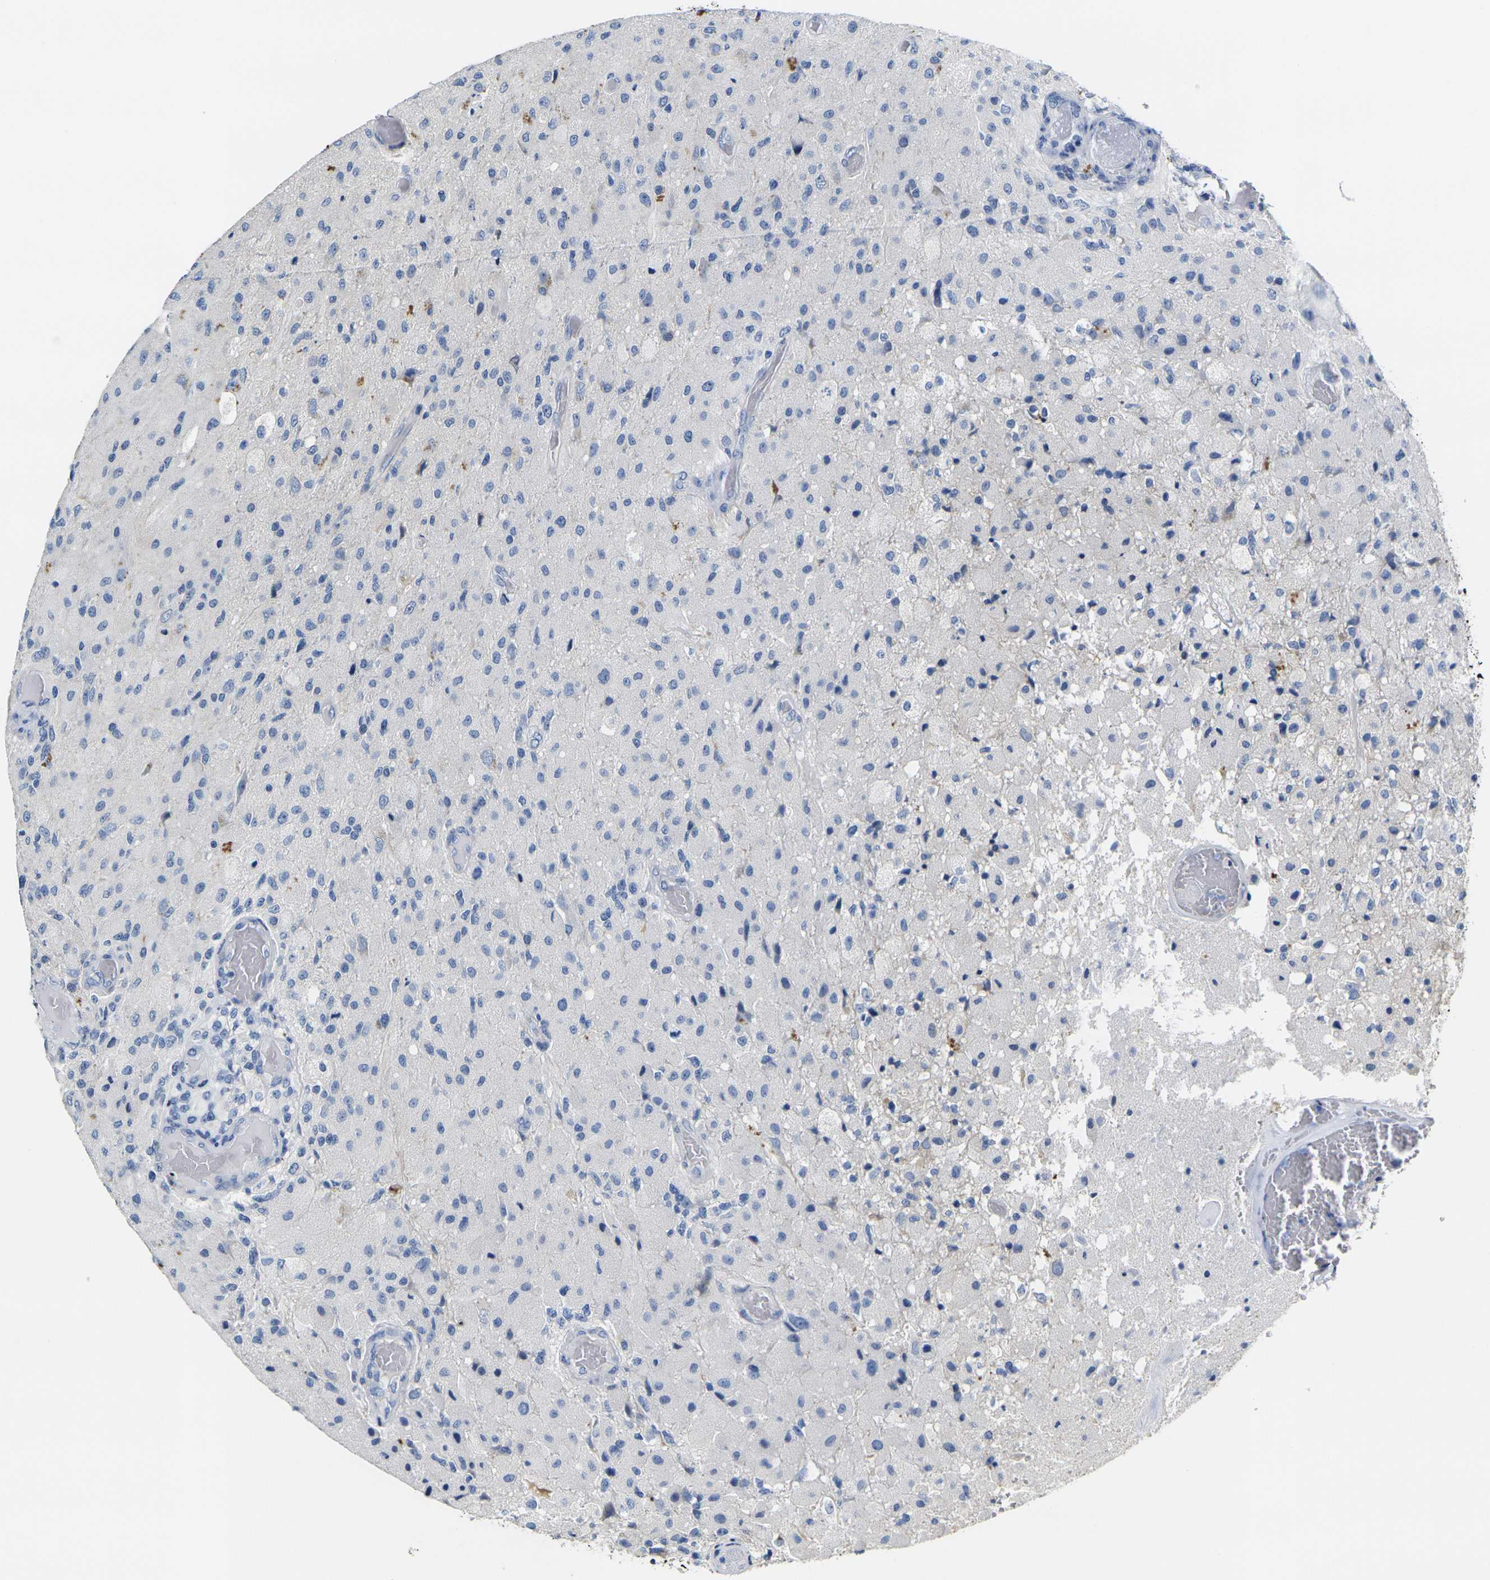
{"staining": {"intensity": "negative", "quantity": "none", "location": "none"}, "tissue": "glioma", "cell_type": "Tumor cells", "image_type": "cancer", "snomed": [{"axis": "morphology", "description": "Normal tissue, NOS"}, {"axis": "morphology", "description": "Glioma, malignant, High grade"}, {"axis": "topography", "description": "Cerebral cortex"}], "caption": "DAB immunohistochemical staining of human malignant glioma (high-grade) displays no significant expression in tumor cells.", "gene": "NOCT", "patient": {"sex": "male", "age": 77}}